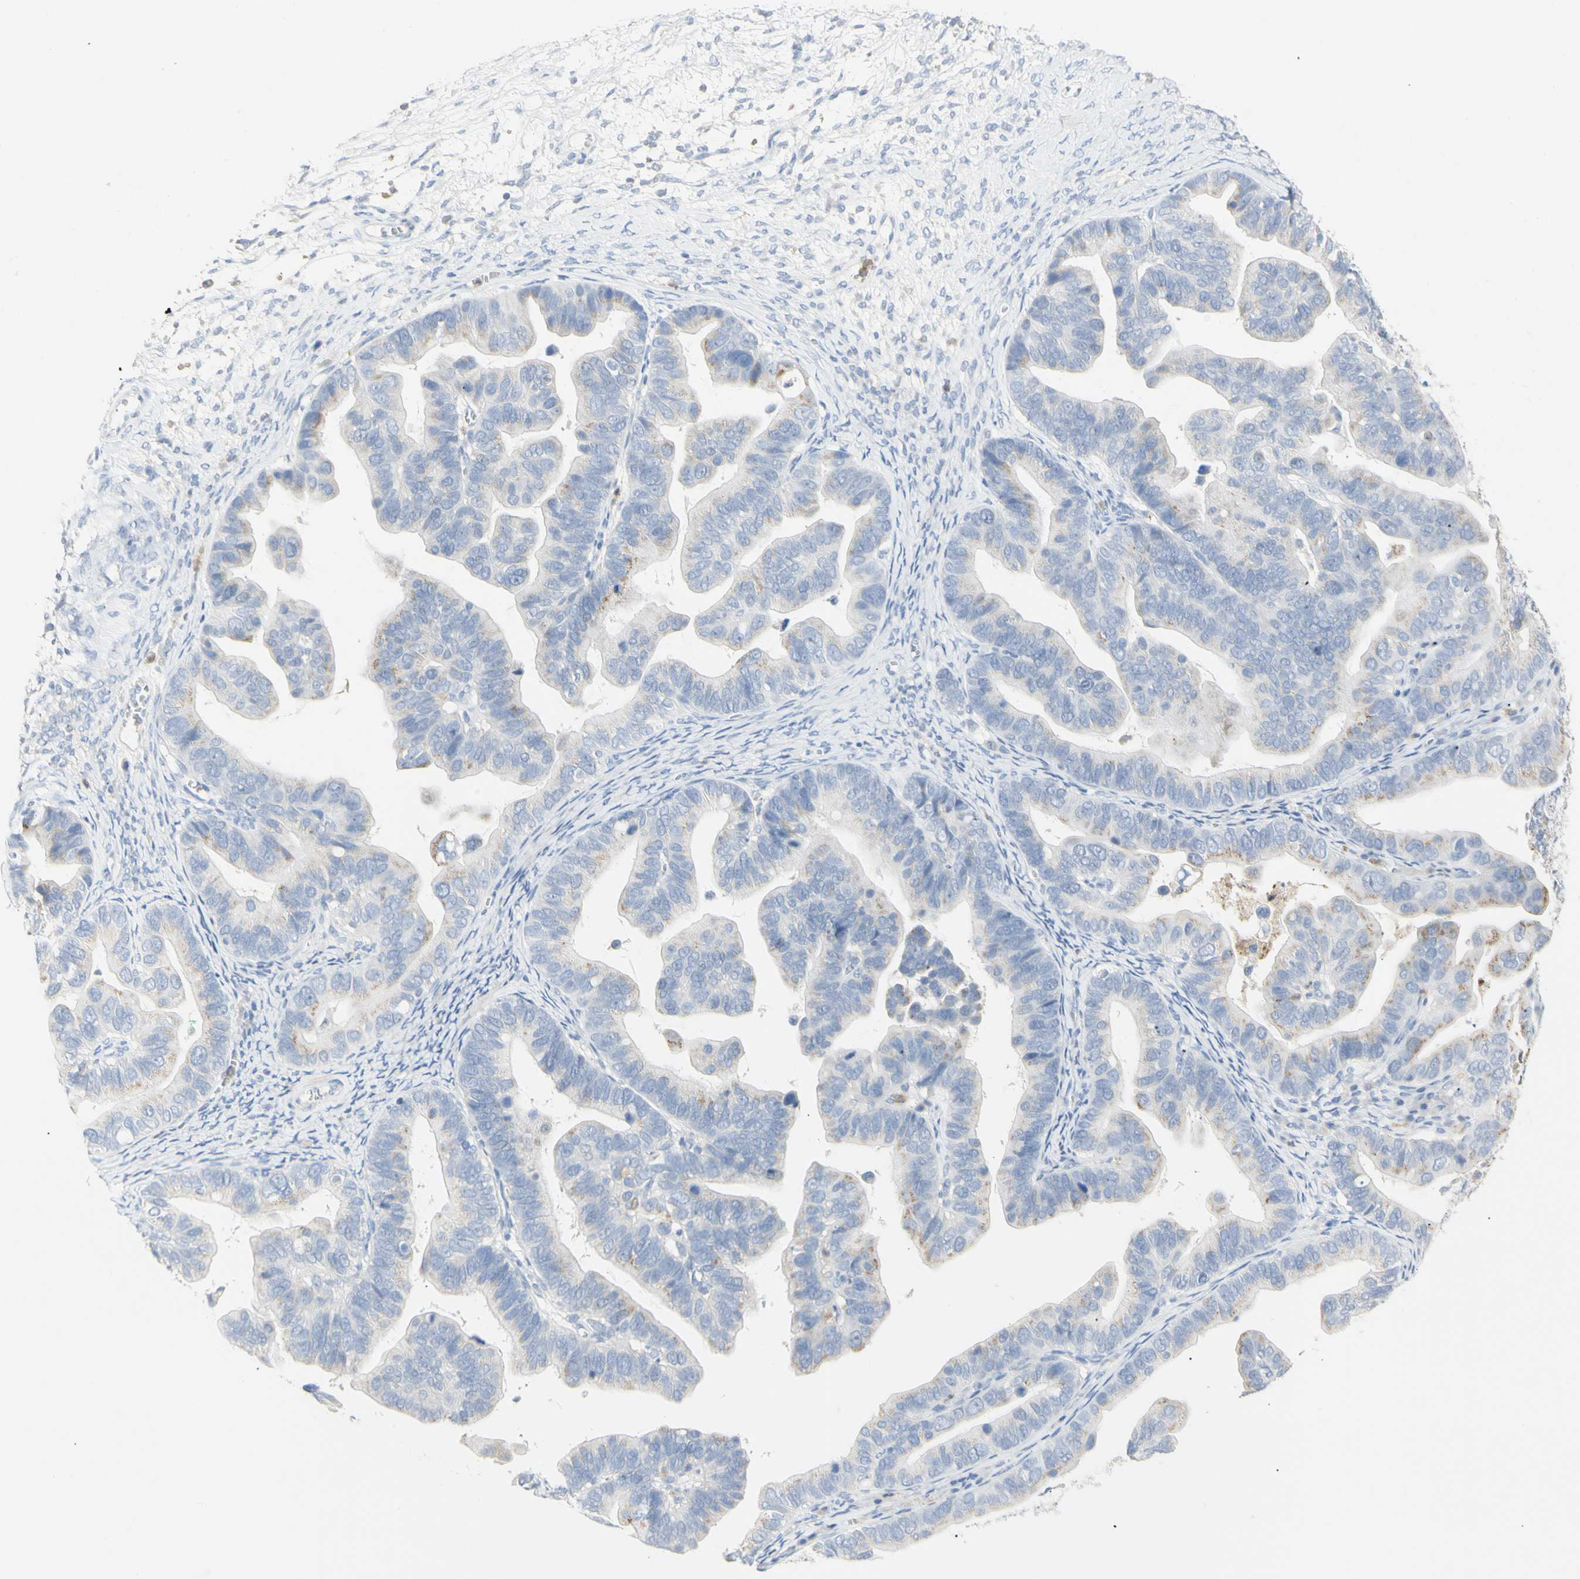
{"staining": {"intensity": "weak", "quantity": "<25%", "location": "cytoplasmic/membranous"}, "tissue": "ovarian cancer", "cell_type": "Tumor cells", "image_type": "cancer", "snomed": [{"axis": "morphology", "description": "Cystadenocarcinoma, serous, NOS"}, {"axis": "topography", "description": "Ovary"}], "caption": "This micrograph is of ovarian serous cystadenocarcinoma stained with immunohistochemistry to label a protein in brown with the nuclei are counter-stained blue. There is no expression in tumor cells.", "gene": "B4GALNT3", "patient": {"sex": "female", "age": 56}}